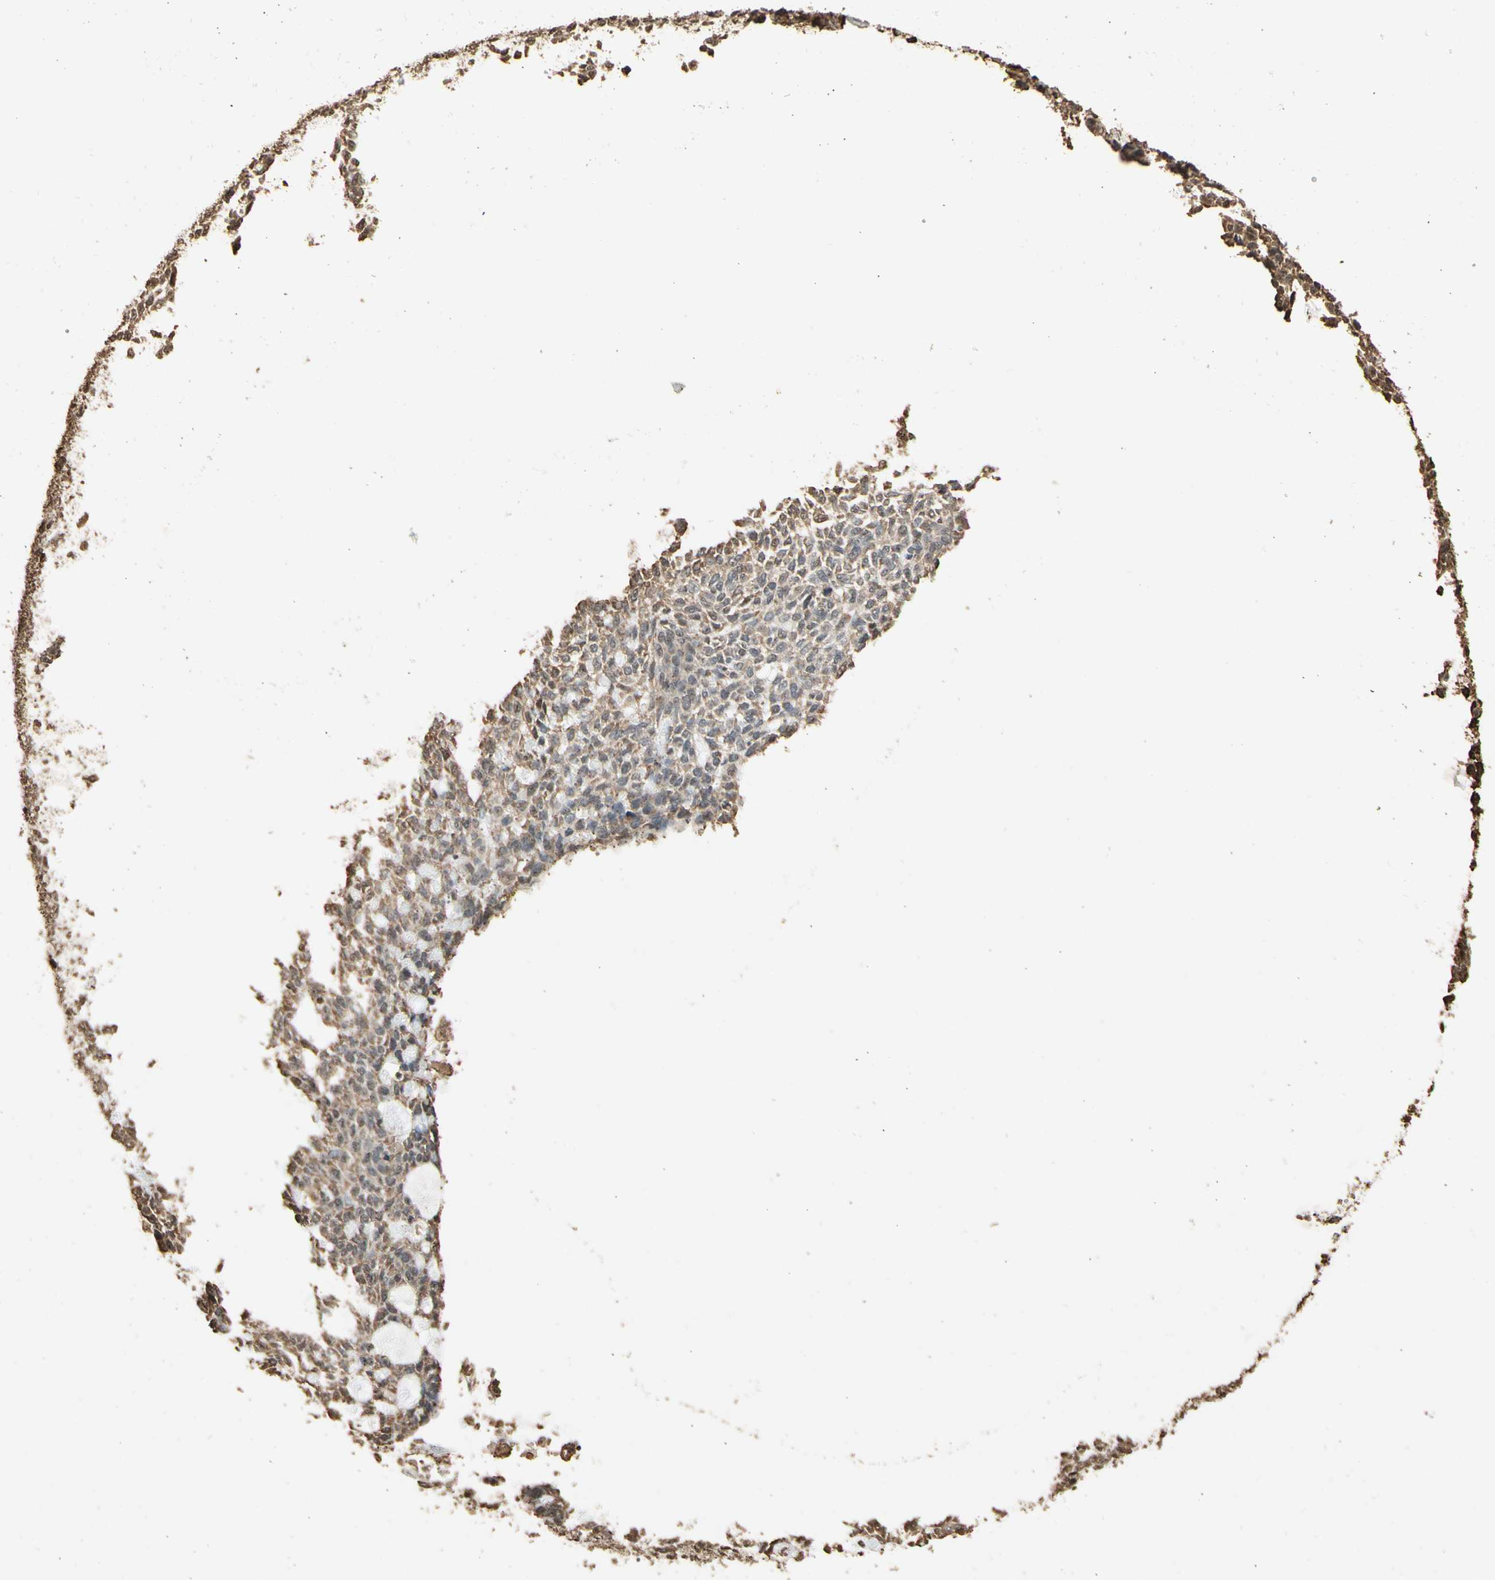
{"staining": {"intensity": "weak", "quantity": ">75%", "location": "cytoplasmic/membranous"}, "tissue": "skin cancer", "cell_type": "Tumor cells", "image_type": "cancer", "snomed": [{"axis": "morphology", "description": "Basal cell carcinoma"}, {"axis": "topography", "description": "Skin"}], "caption": "This is a photomicrograph of immunohistochemistry staining of basal cell carcinoma (skin), which shows weak staining in the cytoplasmic/membranous of tumor cells.", "gene": "TNFSF13B", "patient": {"sex": "male", "age": 87}}